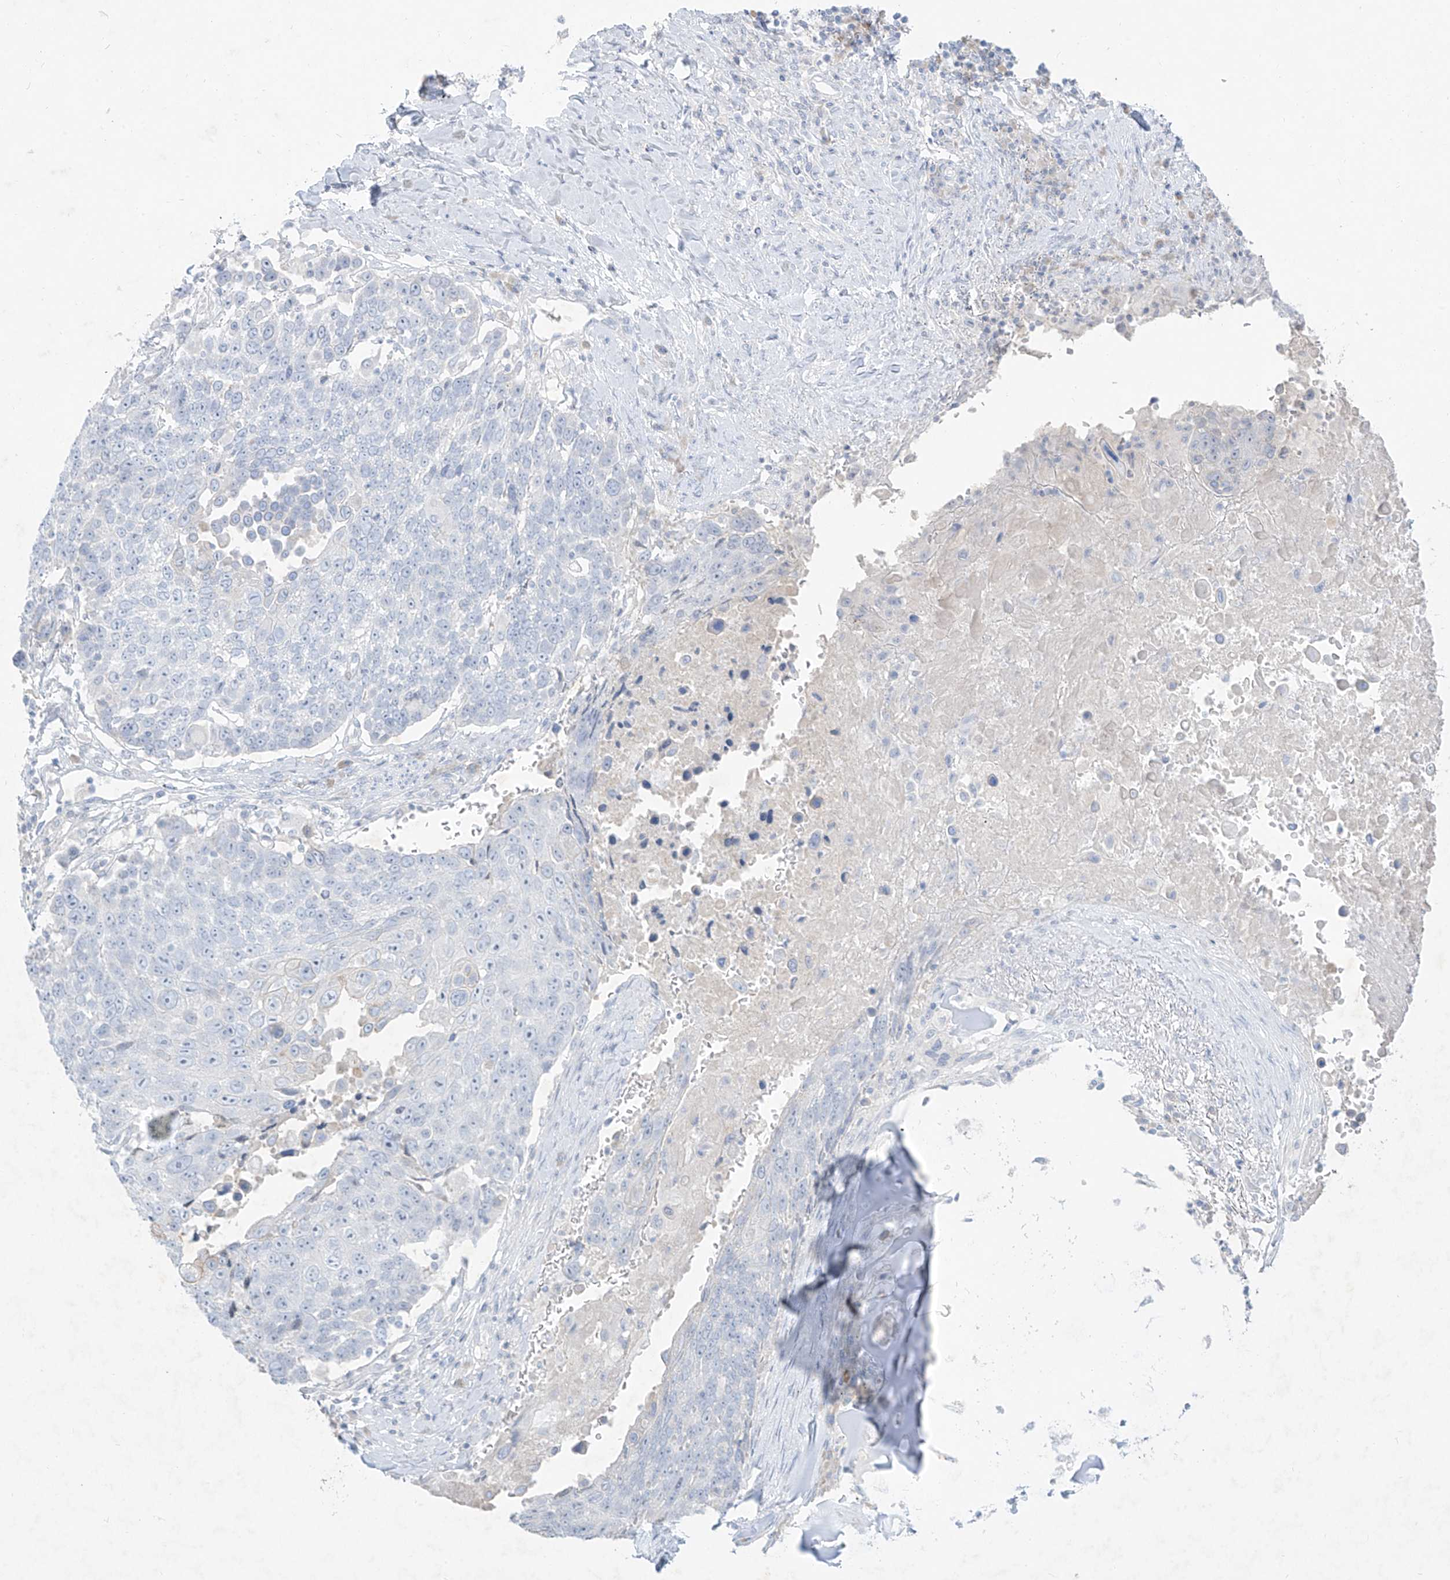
{"staining": {"intensity": "negative", "quantity": "none", "location": "none"}, "tissue": "lung cancer", "cell_type": "Tumor cells", "image_type": "cancer", "snomed": [{"axis": "morphology", "description": "Squamous cell carcinoma, NOS"}, {"axis": "topography", "description": "Lung"}], "caption": "Lung cancer (squamous cell carcinoma) stained for a protein using immunohistochemistry (IHC) shows no positivity tumor cells.", "gene": "TGM4", "patient": {"sex": "male", "age": 66}}